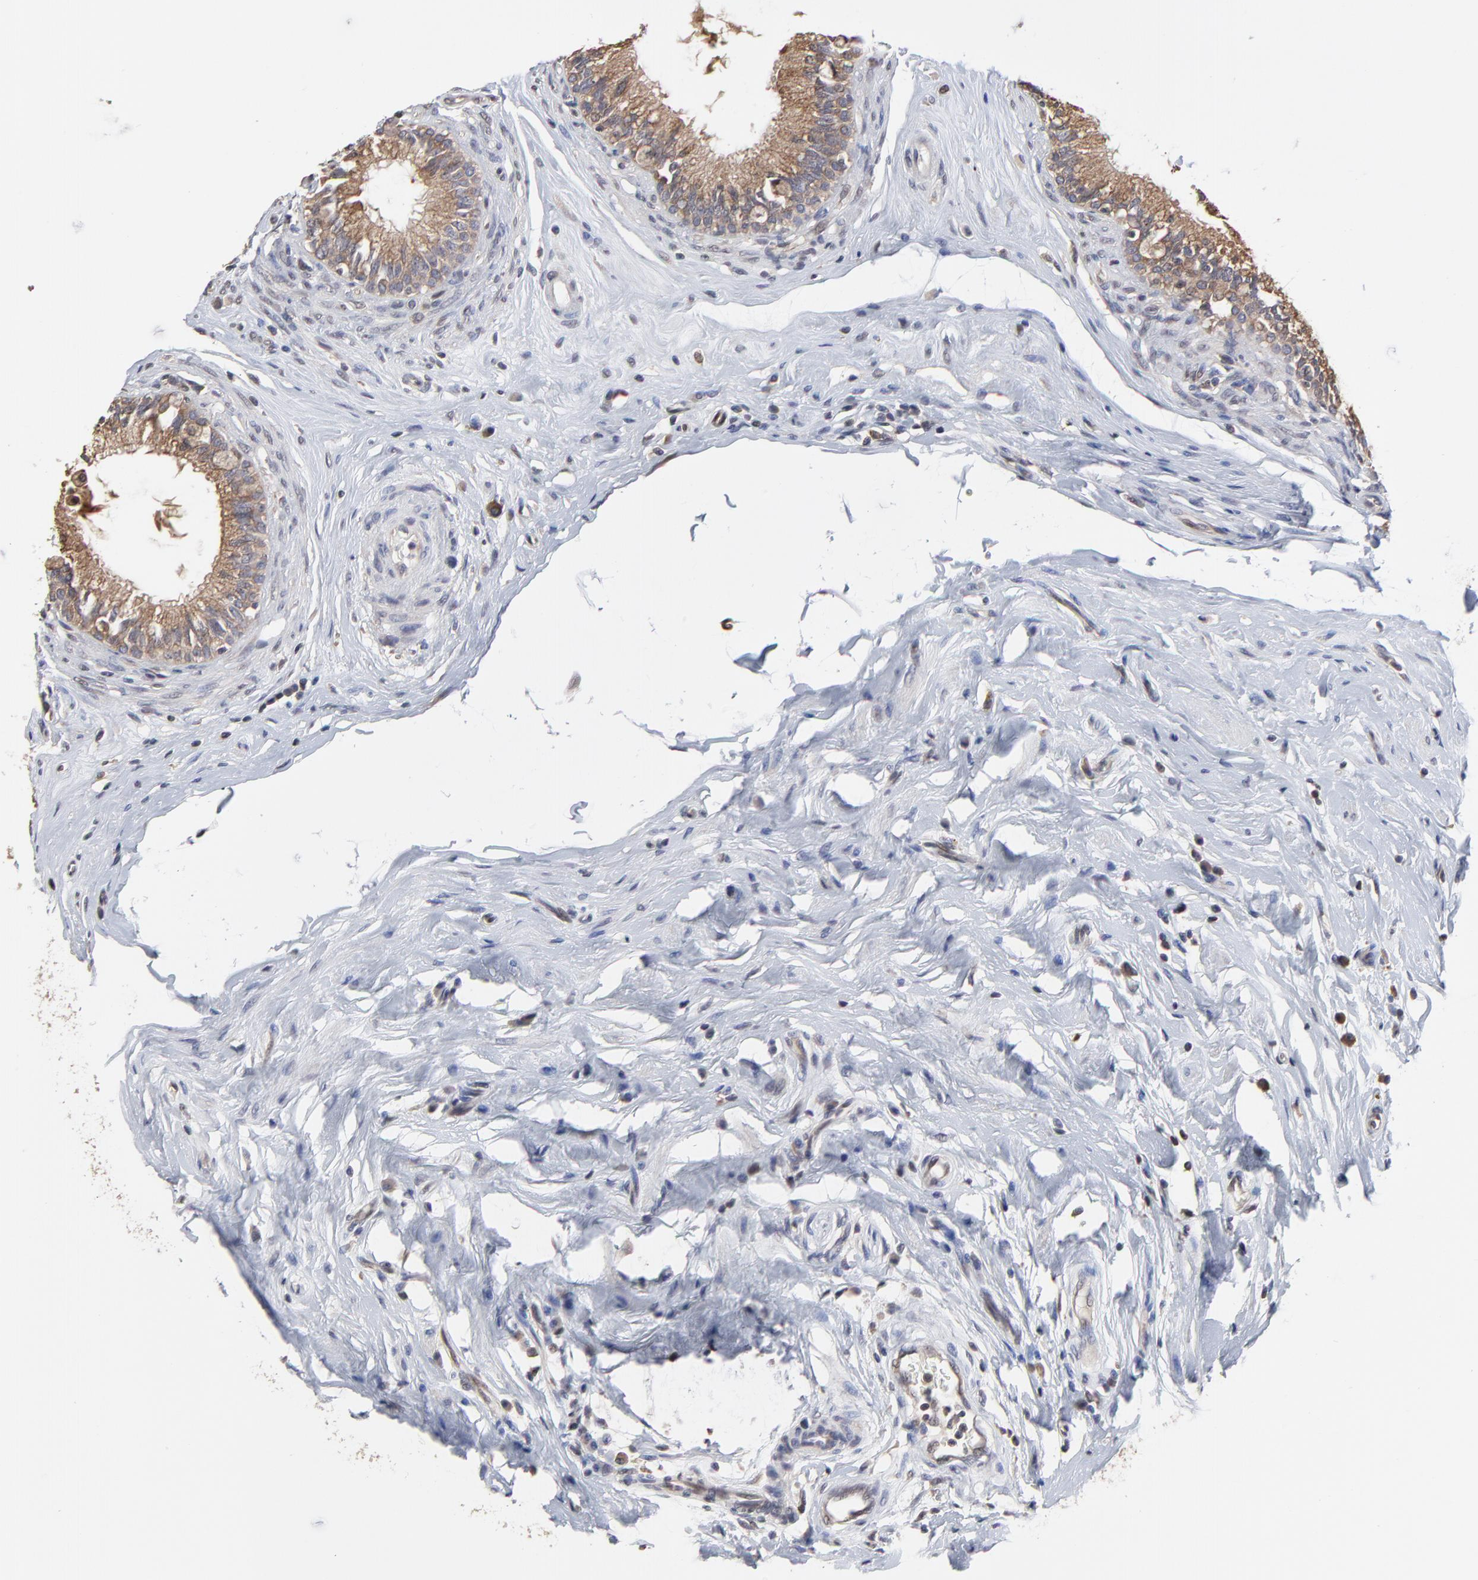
{"staining": {"intensity": "moderate", "quantity": ">75%", "location": "cytoplasmic/membranous"}, "tissue": "epididymis", "cell_type": "Glandular cells", "image_type": "normal", "snomed": [{"axis": "morphology", "description": "Normal tissue, NOS"}, {"axis": "morphology", "description": "Inflammation, NOS"}, {"axis": "topography", "description": "Epididymis"}], "caption": "This photomicrograph demonstrates immunohistochemistry staining of unremarkable human epididymis, with medium moderate cytoplasmic/membranous expression in approximately >75% of glandular cells.", "gene": "CCT2", "patient": {"sex": "male", "age": 84}}